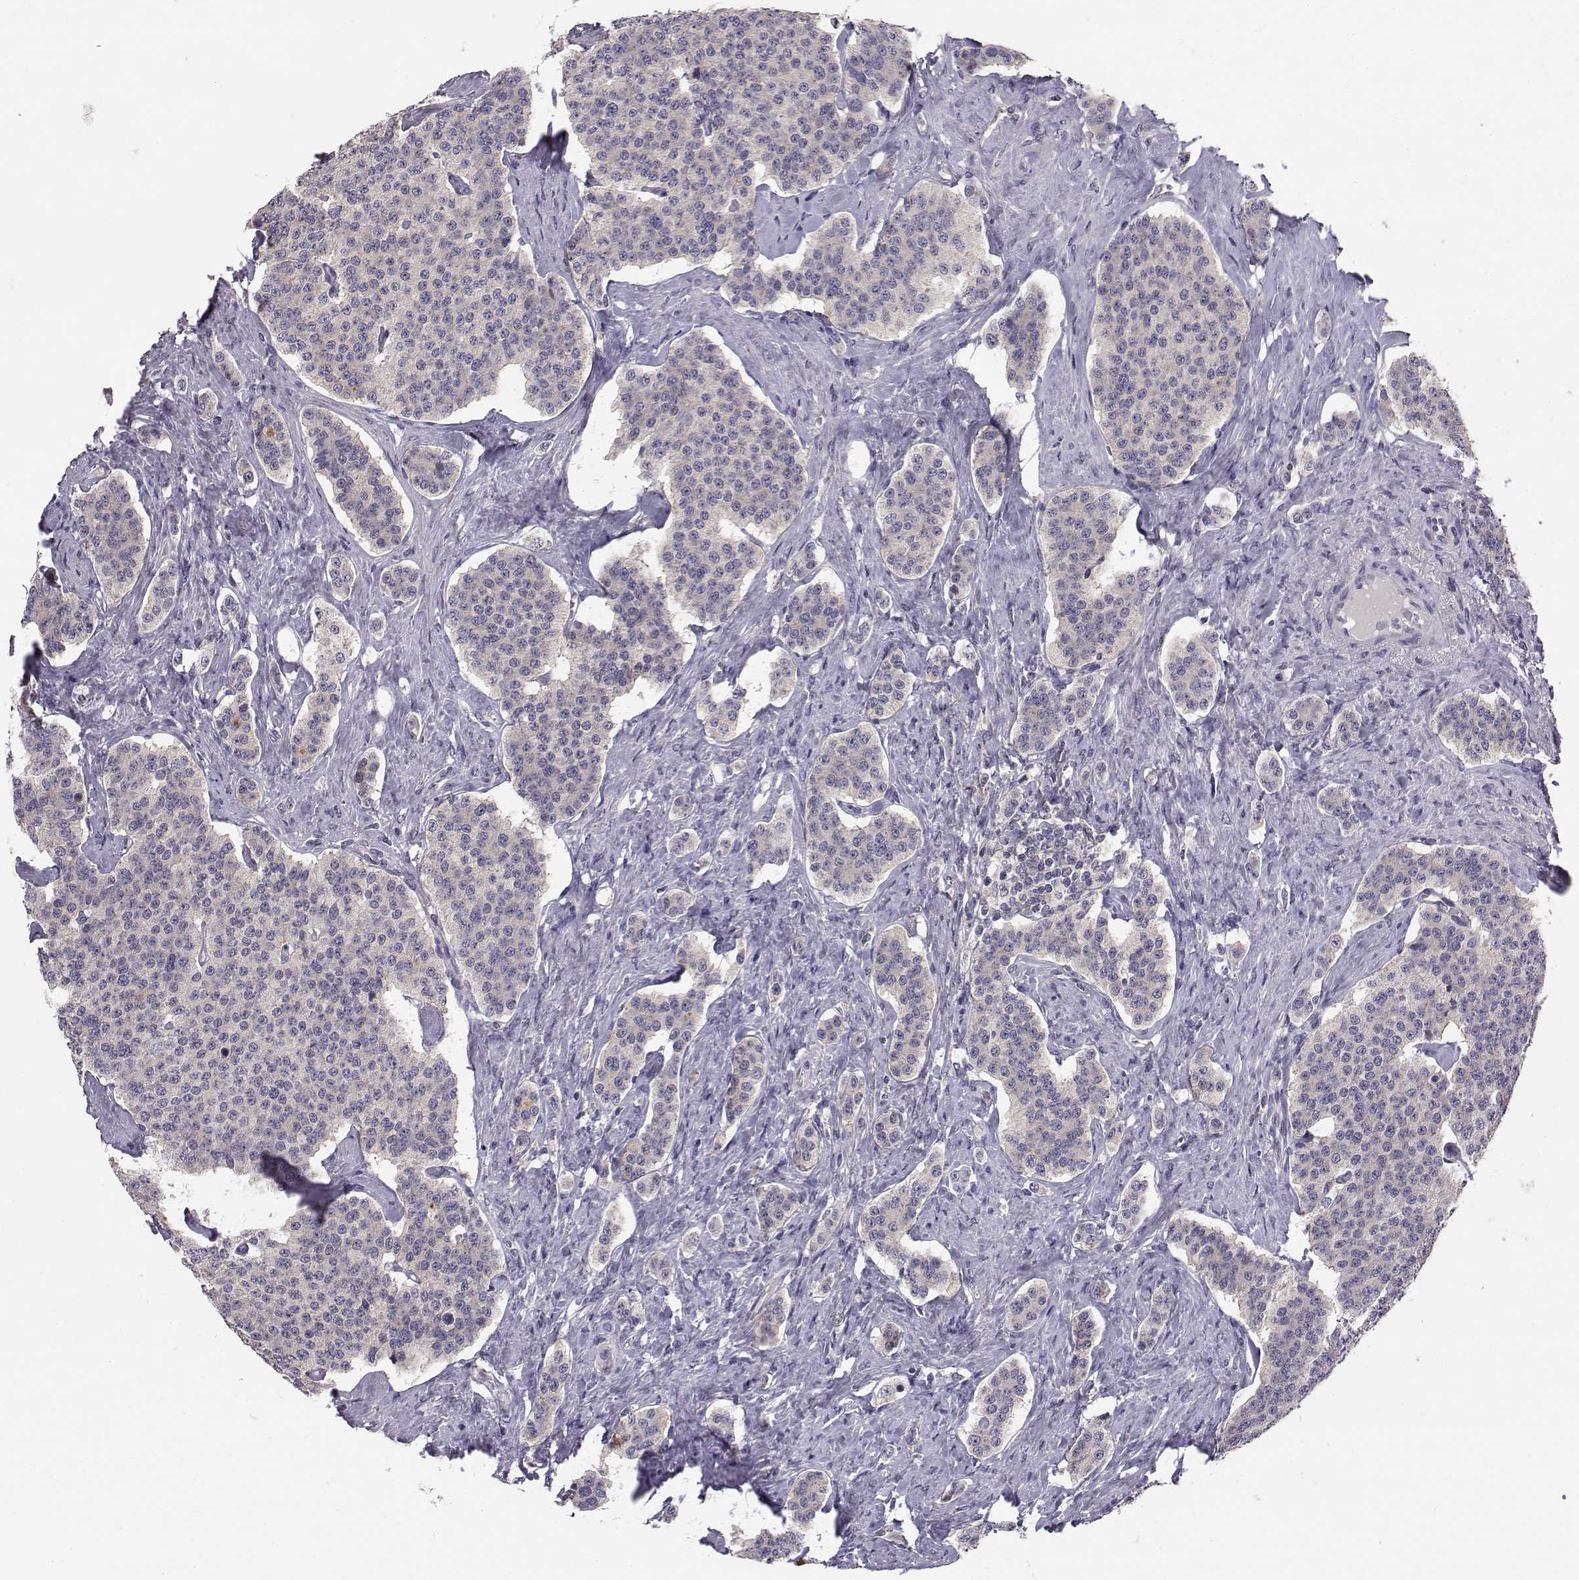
{"staining": {"intensity": "negative", "quantity": "none", "location": "none"}, "tissue": "carcinoid", "cell_type": "Tumor cells", "image_type": "cancer", "snomed": [{"axis": "morphology", "description": "Carcinoid, malignant, NOS"}, {"axis": "topography", "description": "Small intestine"}], "caption": "This is an immunohistochemistry image of human malignant carcinoid. There is no positivity in tumor cells.", "gene": "PEX5L", "patient": {"sex": "female", "age": 58}}